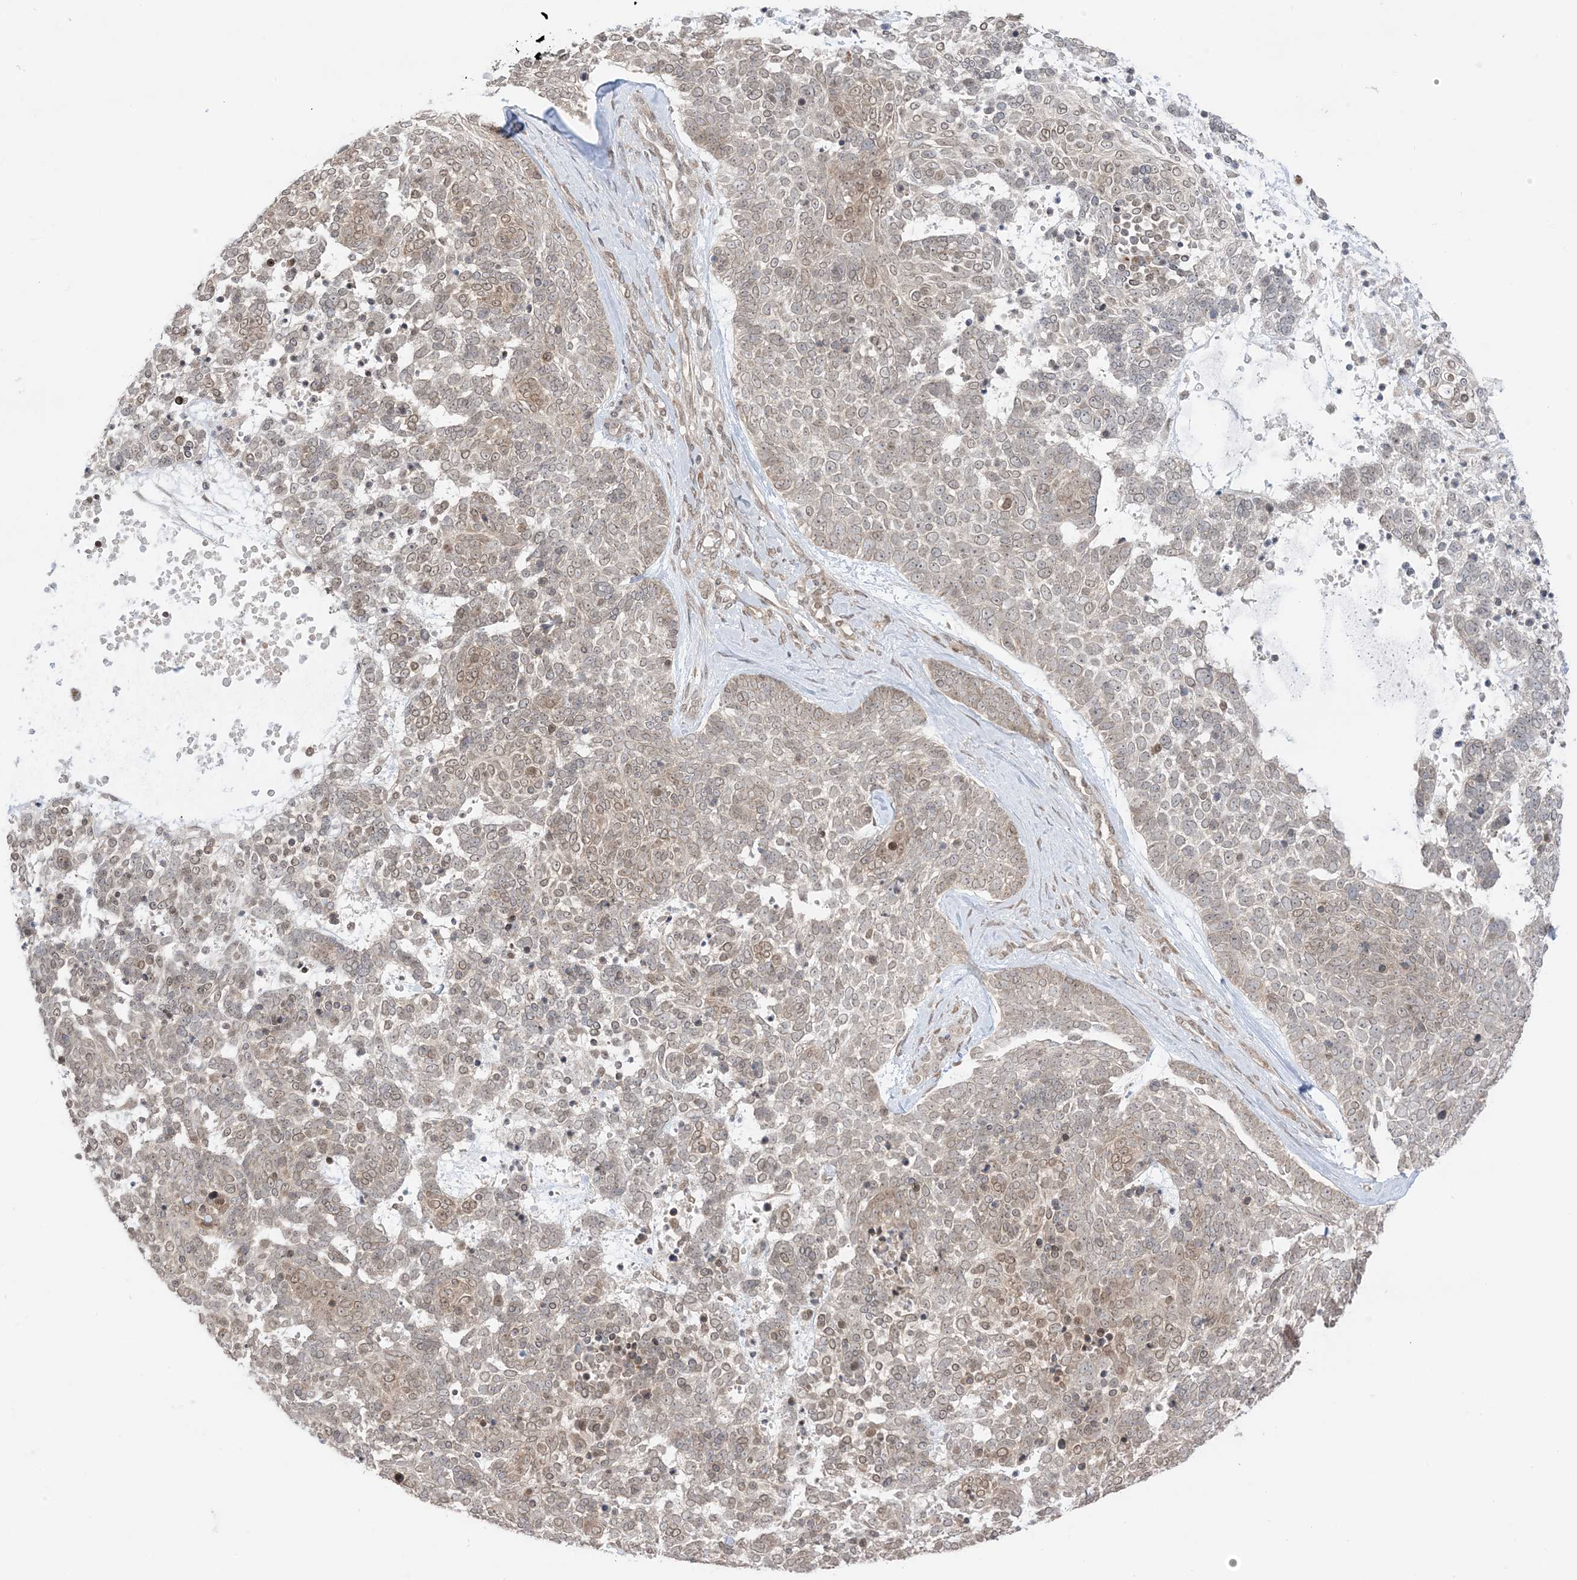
{"staining": {"intensity": "weak", "quantity": ">75%", "location": "cytoplasmic/membranous,nuclear"}, "tissue": "skin cancer", "cell_type": "Tumor cells", "image_type": "cancer", "snomed": [{"axis": "morphology", "description": "Basal cell carcinoma"}, {"axis": "topography", "description": "Skin"}], "caption": "High-power microscopy captured an IHC micrograph of basal cell carcinoma (skin), revealing weak cytoplasmic/membranous and nuclear expression in approximately >75% of tumor cells.", "gene": "UBE2E2", "patient": {"sex": "female", "age": 81}}